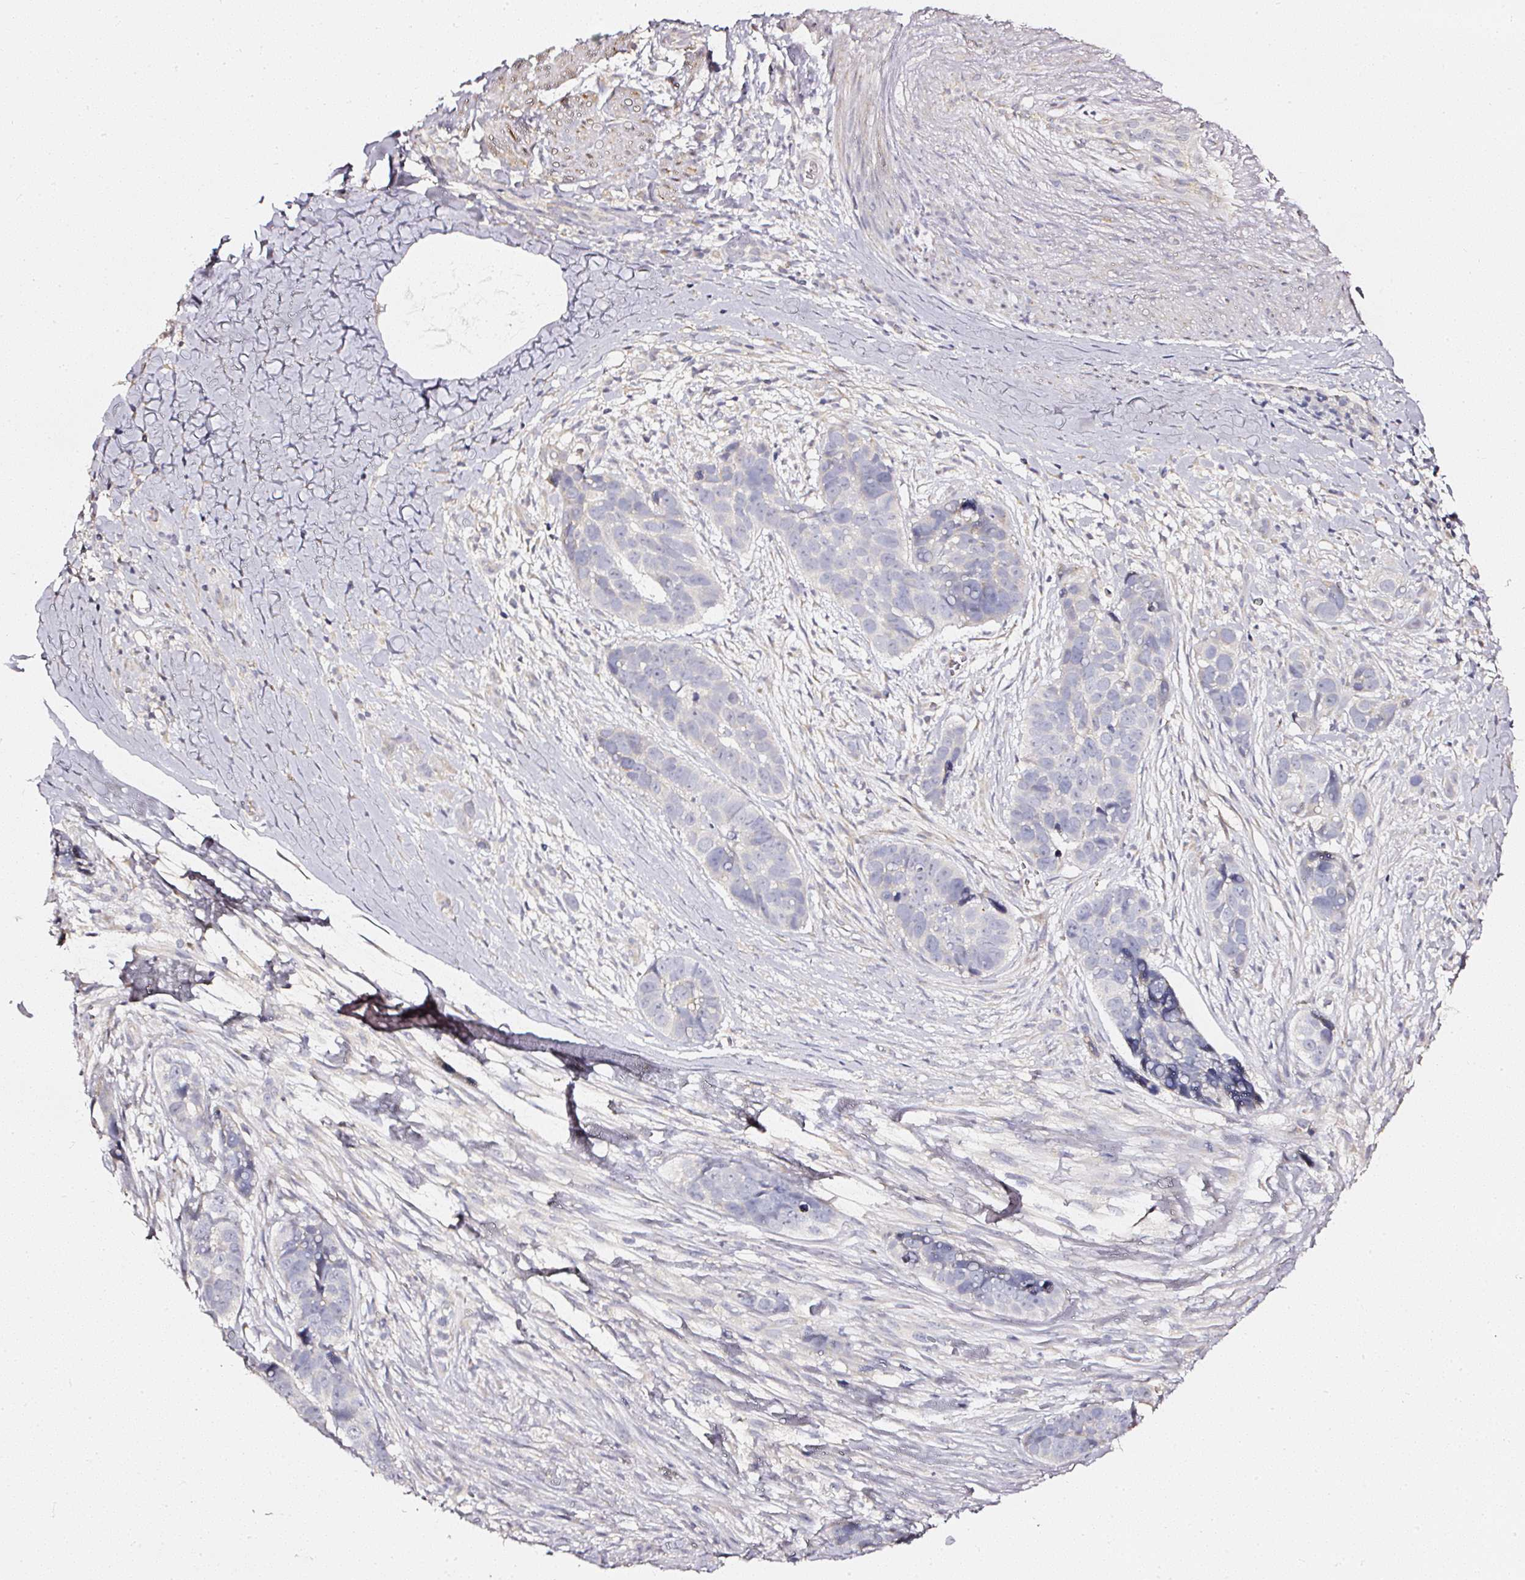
{"staining": {"intensity": "negative", "quantity": "none", "location": "none"}, "tissue": "skin cancer", "cell_type": "Tumor cells", "image_type": "cancer", "snomed": [{"axis": "morphology", "description": "Basal cell carcinoma"}, {"axis": "topography", "description": "Skin"}], "caption": "Skin cancer was stained to show a protein in brown. There is no significant staining in tumor cells. The staining is performed using DAB (3,3'-diaminobenzidine) brown chromogen with nuclei counter-stained in using hematoxylin.", "gene": "NTRK1", "patient": {"sex": "female", "age": 82}}